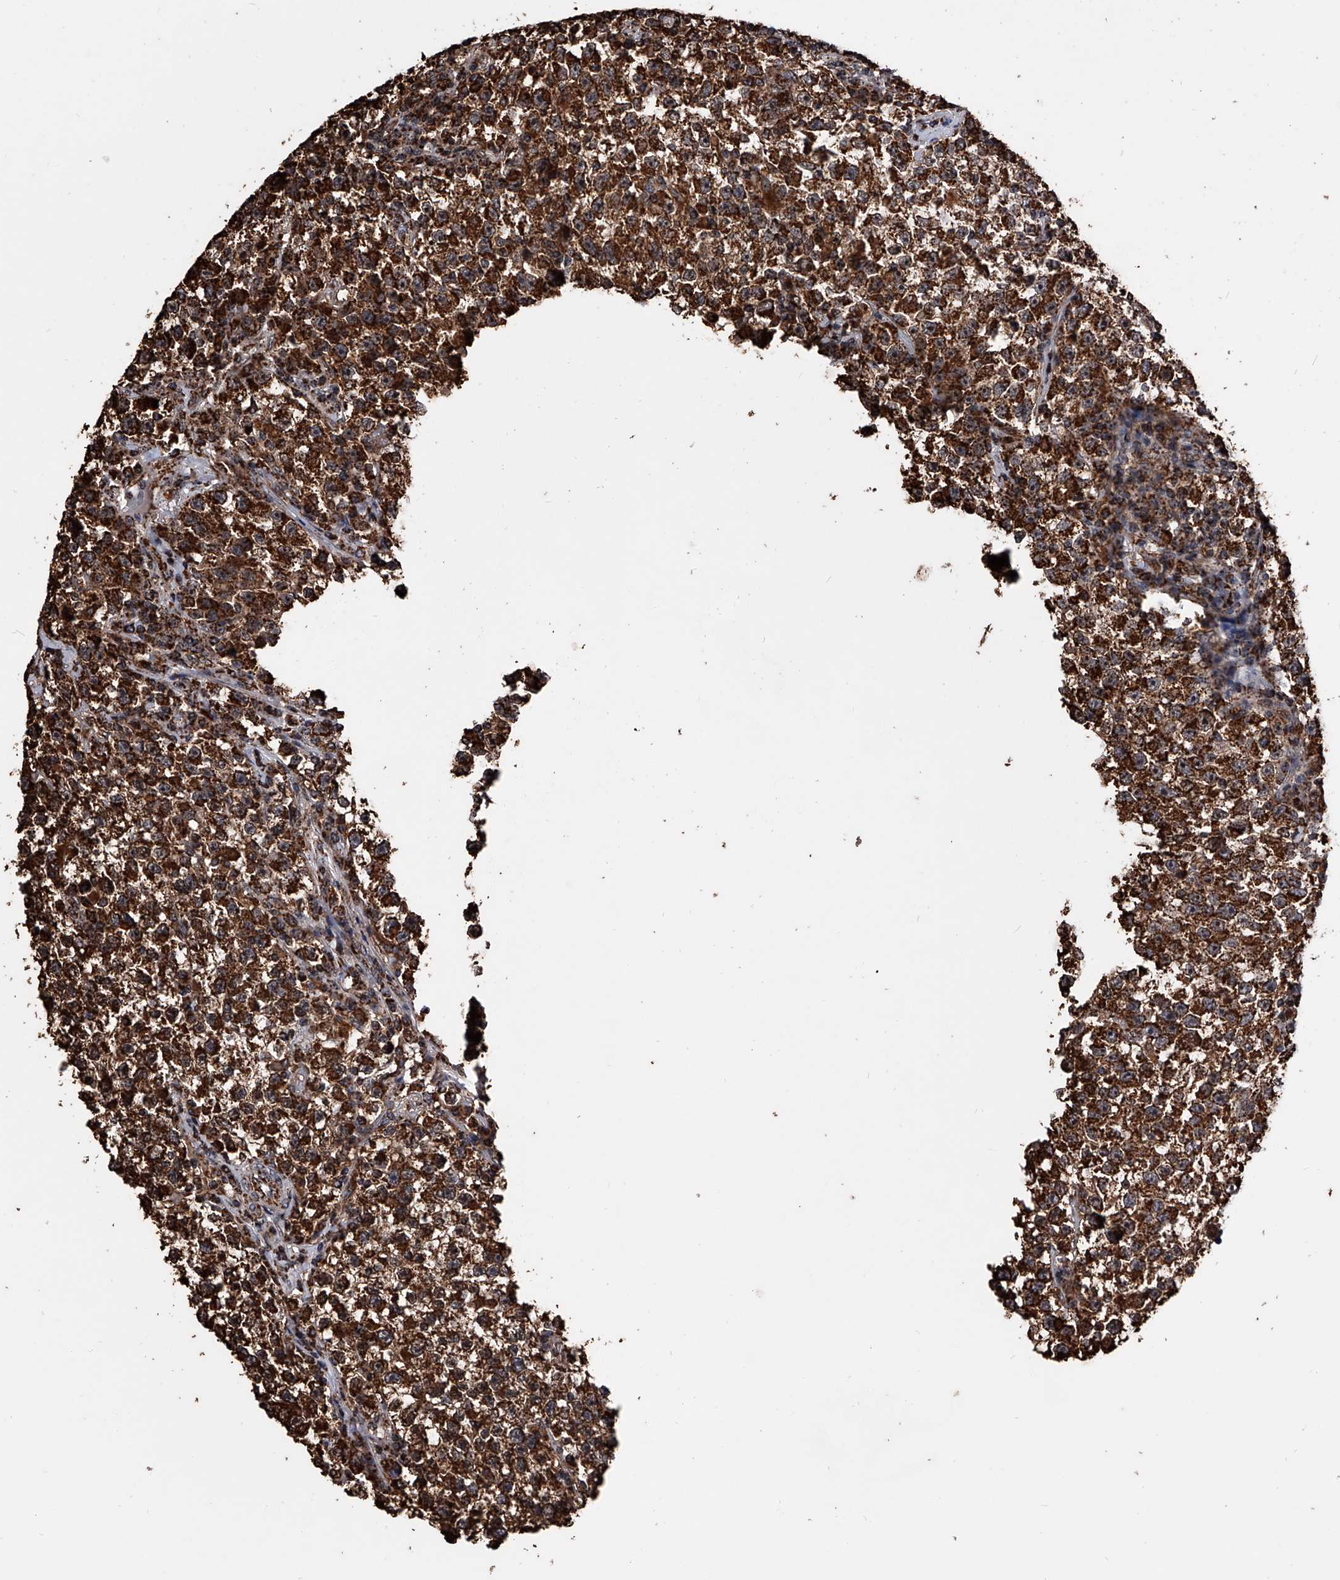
{"staining": {"intensity": "strong", "quantity": ">75%", "location": "cytoplasmic/membranous"}, "tissue": "testis cancer", "cell_type": "Tumor cells", "image_type": "cancer", "snomed": [{"axis": "morphology", "description": "Seminoma, NOS"}, {"axis": "topography", "description": "Testis"}], "caption": "Human testis cancer stained with a brown dye reveals strong cytoplasmic/membranous positive expression in approximately >75% of tumor cells.", "gene": "SMPDL3A", "patient": {"sex": "male", "age": 22}}